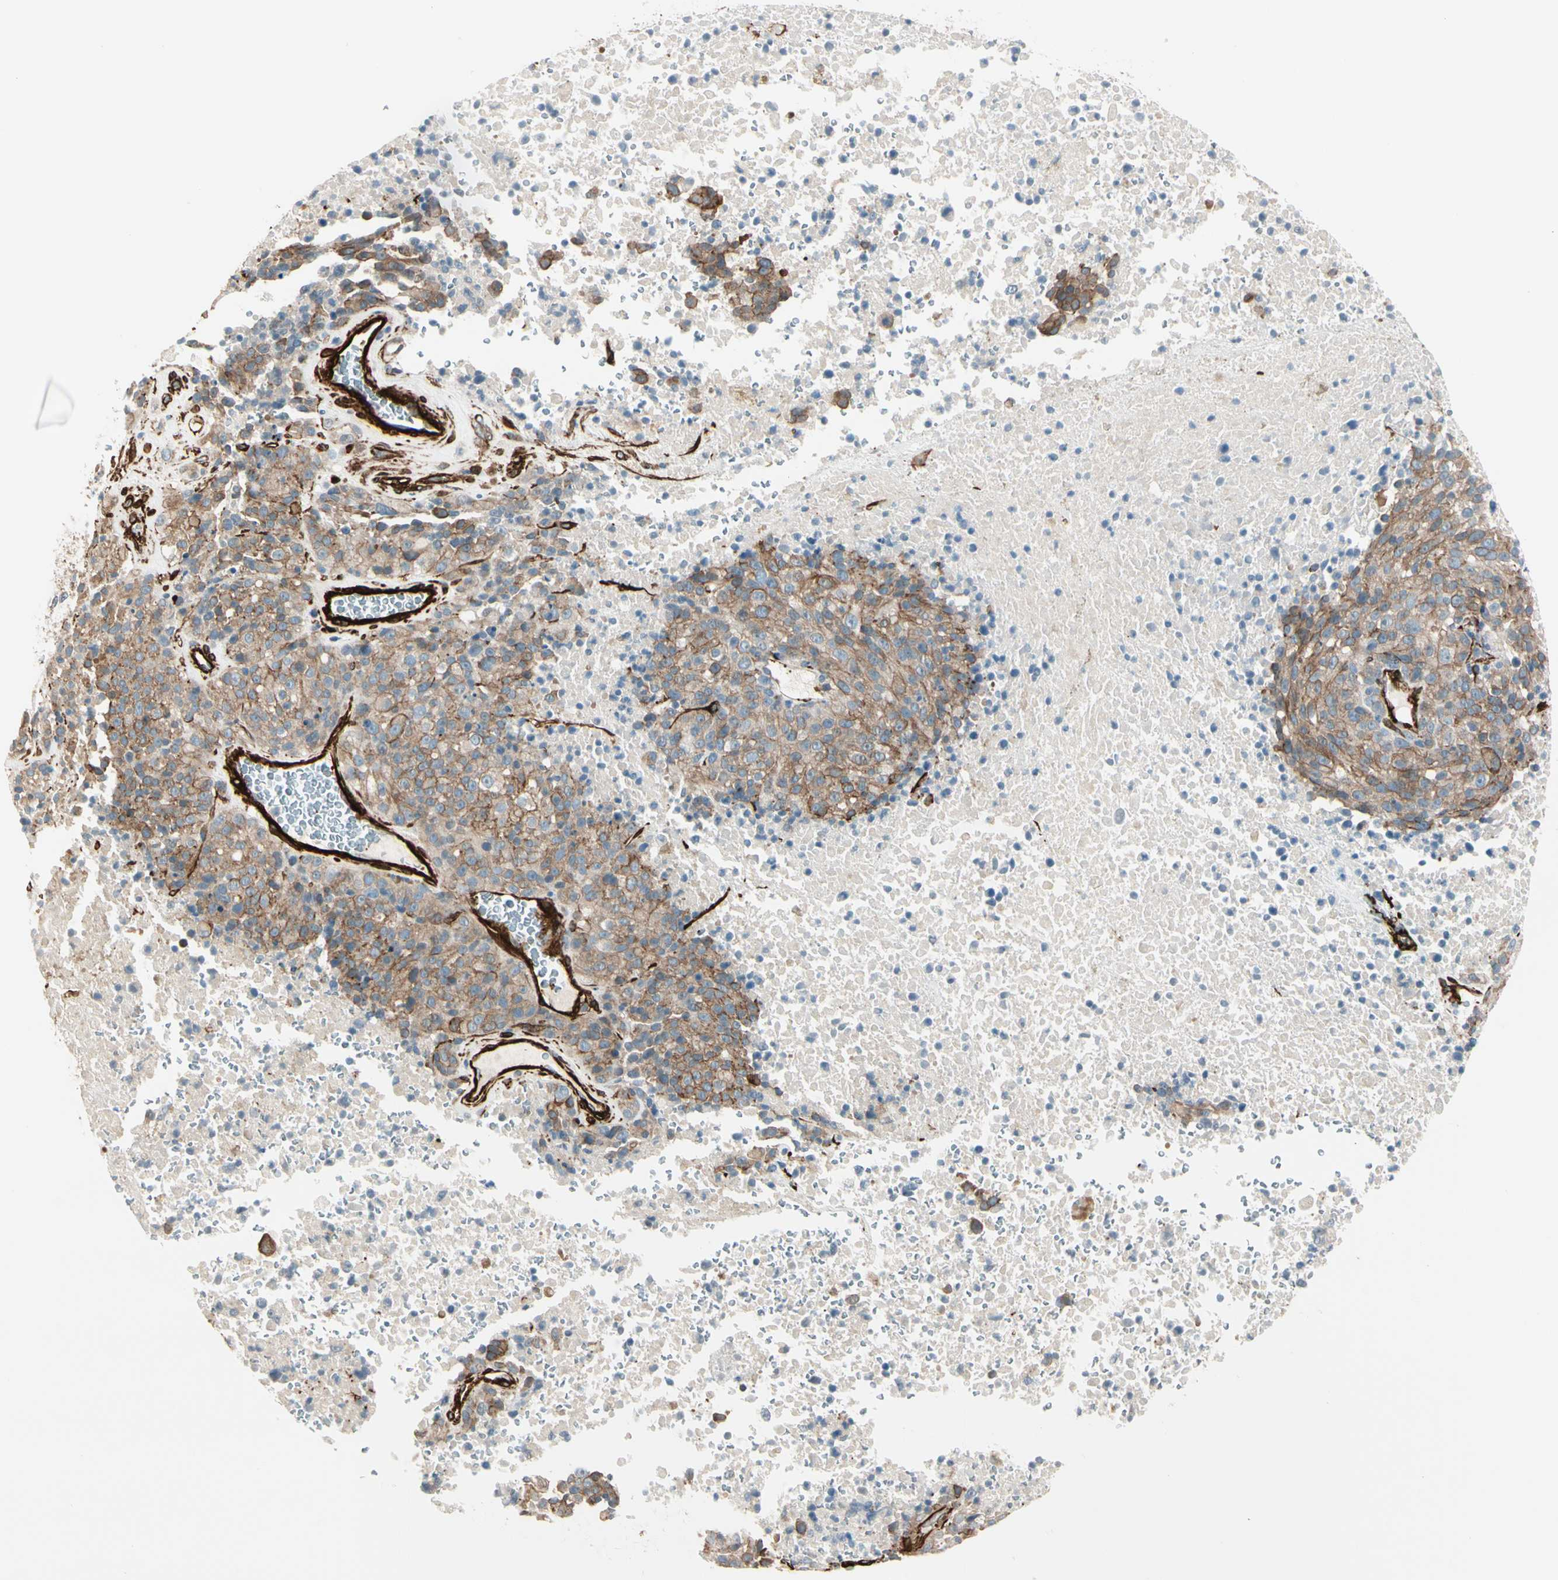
{"staining": {"intensity": "moderate", "quantity": ">75%", "location": "cytoplasmic/membranous"}, "tissue": "melanoma", "cell_type": "Tumor cells", "image_type": "cancer", "snomed": [{"axis": "morphology", "description": "Malignant melanoma, Metastatic site"}, {"axis": "topography", "description": "Cerebral cortex"}], "caption": "IHC (DAB (3,3'-diaminobenzidine)) staining of malignant melanoma (metastatic site) displays moderate cytoplasmic/membranous protein expression in approximately >75% of tumor cells.", "gene": "CALD1", "patient": {"sex": "female", "age": 52}}